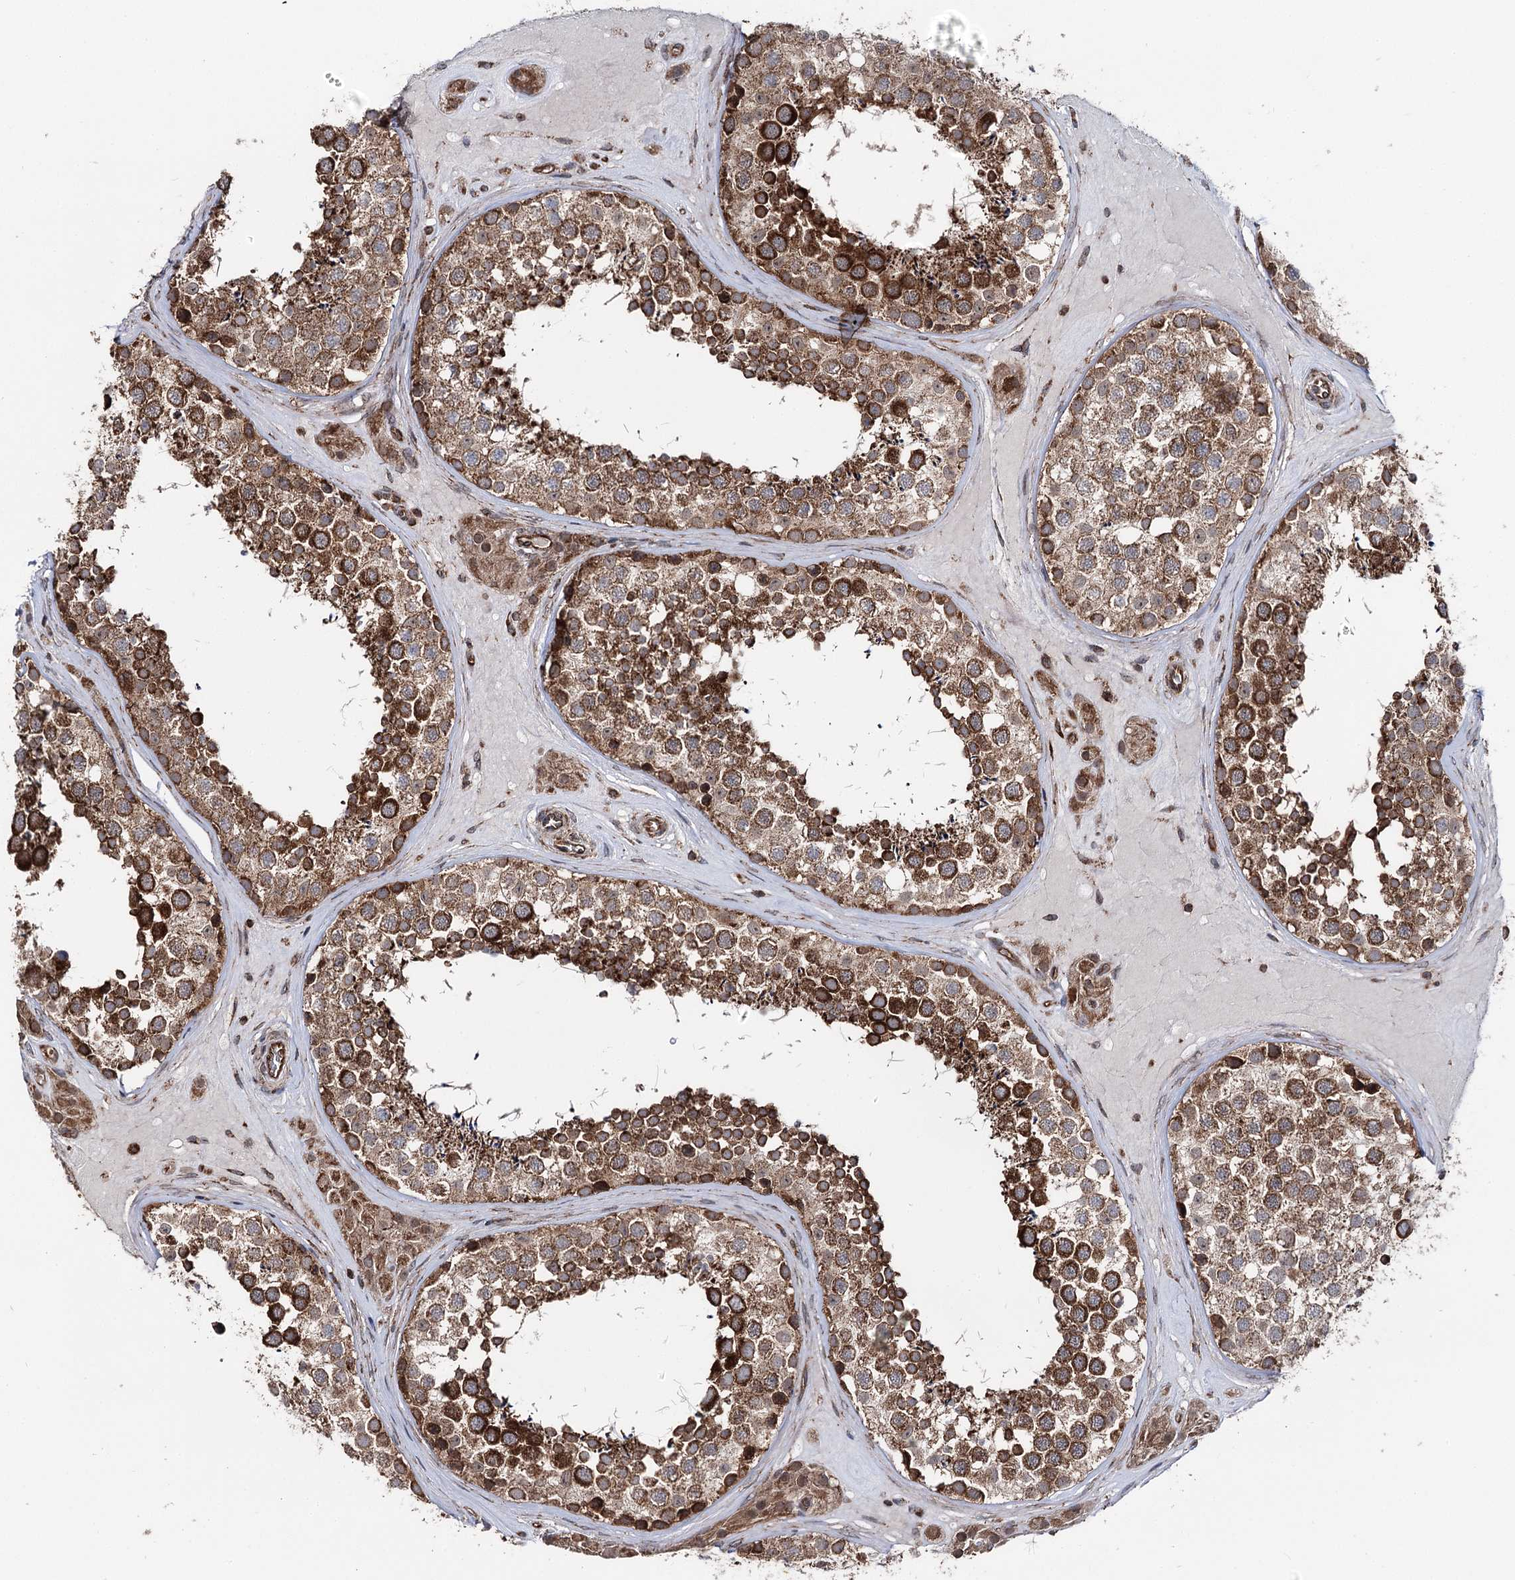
{"staining": {"intensity": "strong", "quantity": ">75%", "location": "cytoplasmic/membranous"}, "tissue": "testis", "cell_type": "Cells in seminiferous ducts", "image_type": "normal", "snomed": [{"axis": "morphology", "description": "Normal tissue, NOS"}, {"axis": "topography", "description": "Testis"}], "caption": "A high-resolution micrograph shows IHC staining of benign testis, which reveals strong cytoplasmic/membranous positivity in approximately >75% of cells in seminiferous ducts.", "gene": "FGFR1OP2", "patient": {"sex": "male", "age": 46}}